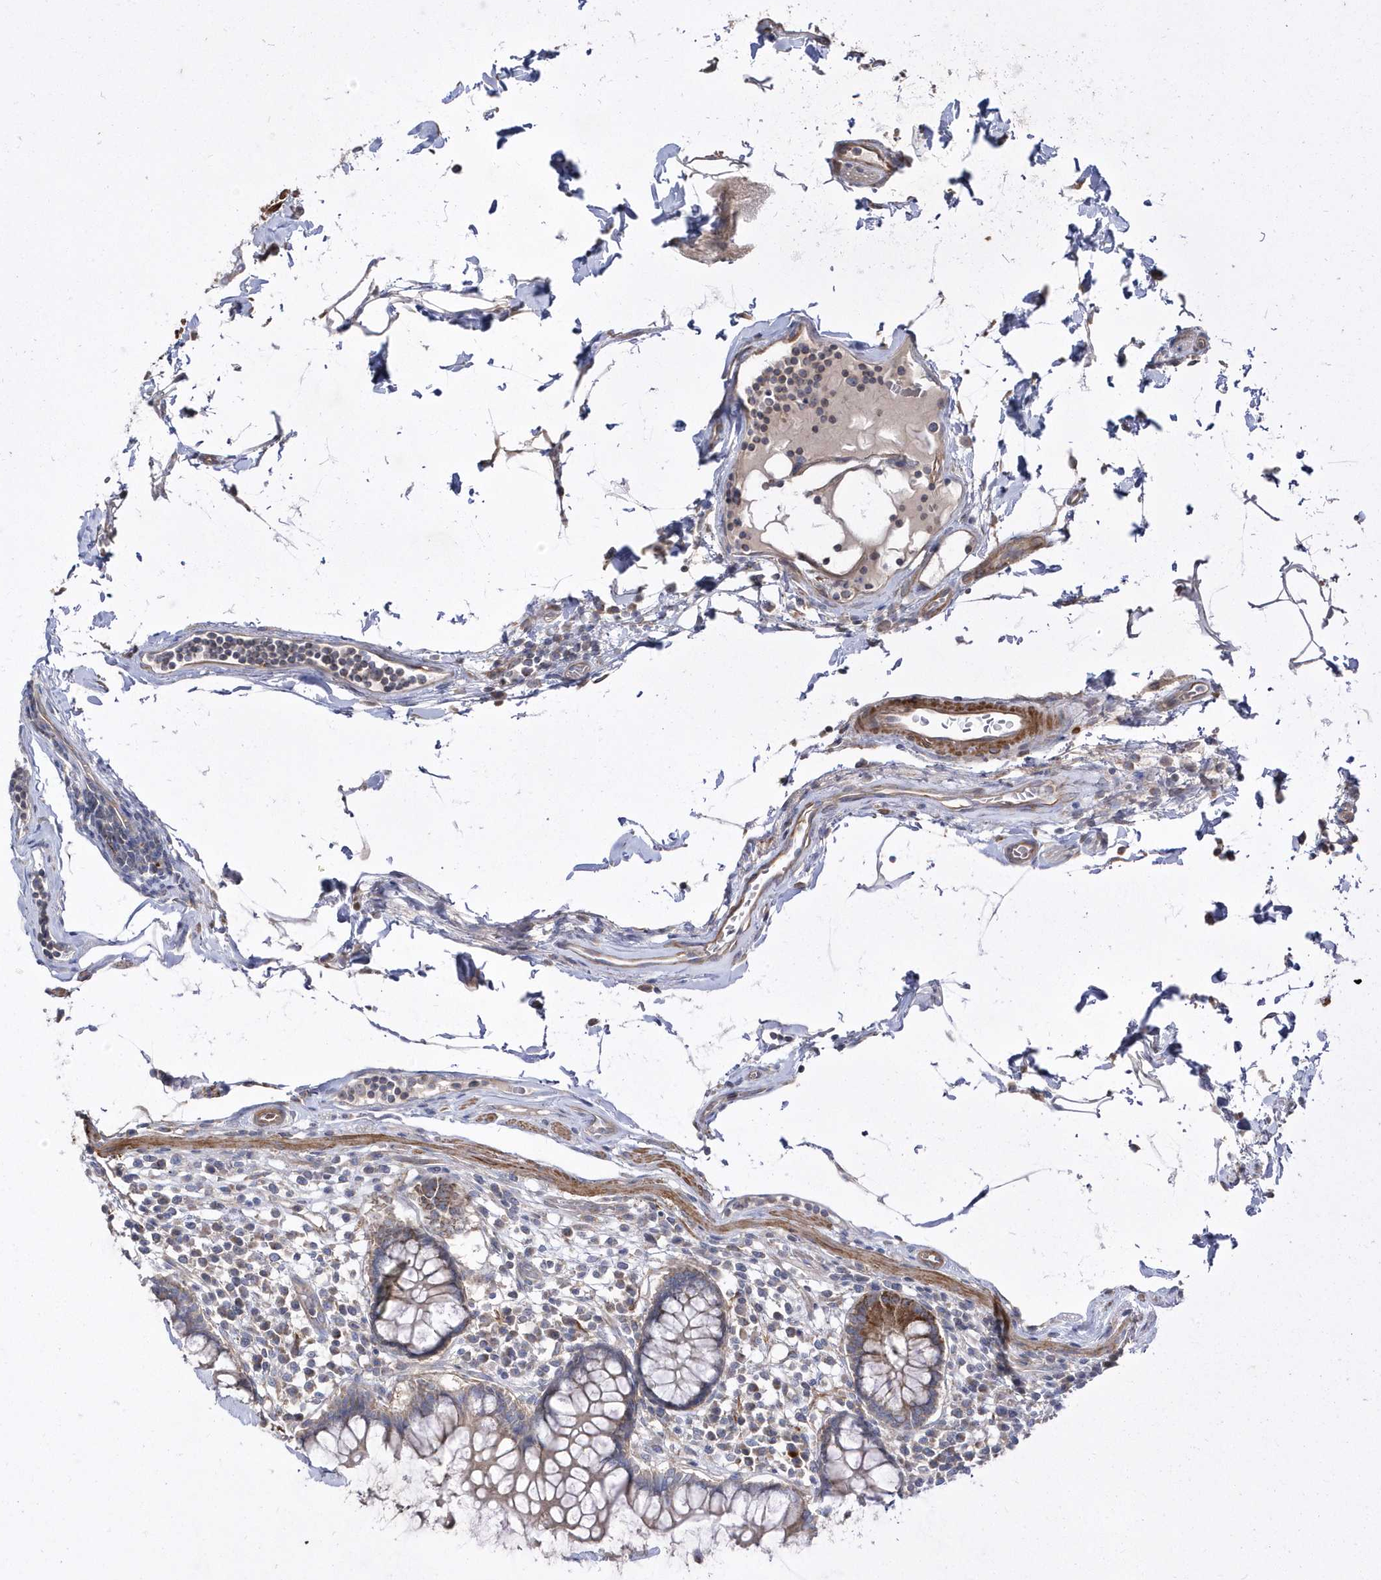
{"staining": {"intensity": "weak", "quantity": "25%-75%", "location": "cytoplasmic/membranous"}, "tissue": "colon", "cell_type": "Endothelial cells", "image_type": "normal", "snomed": [{"axis": "morphology", "description": "Normal tissue, NOS"}, {"axis": "topography", "description": "Colon"}], "caption": "Protein analysis of unremarkable colon displays weak cytoplasmic/membranous expression in about 25%-75% of endothelial cells.", "gene": "LEXM", "patient": {"sex": "female", "age": 79}}